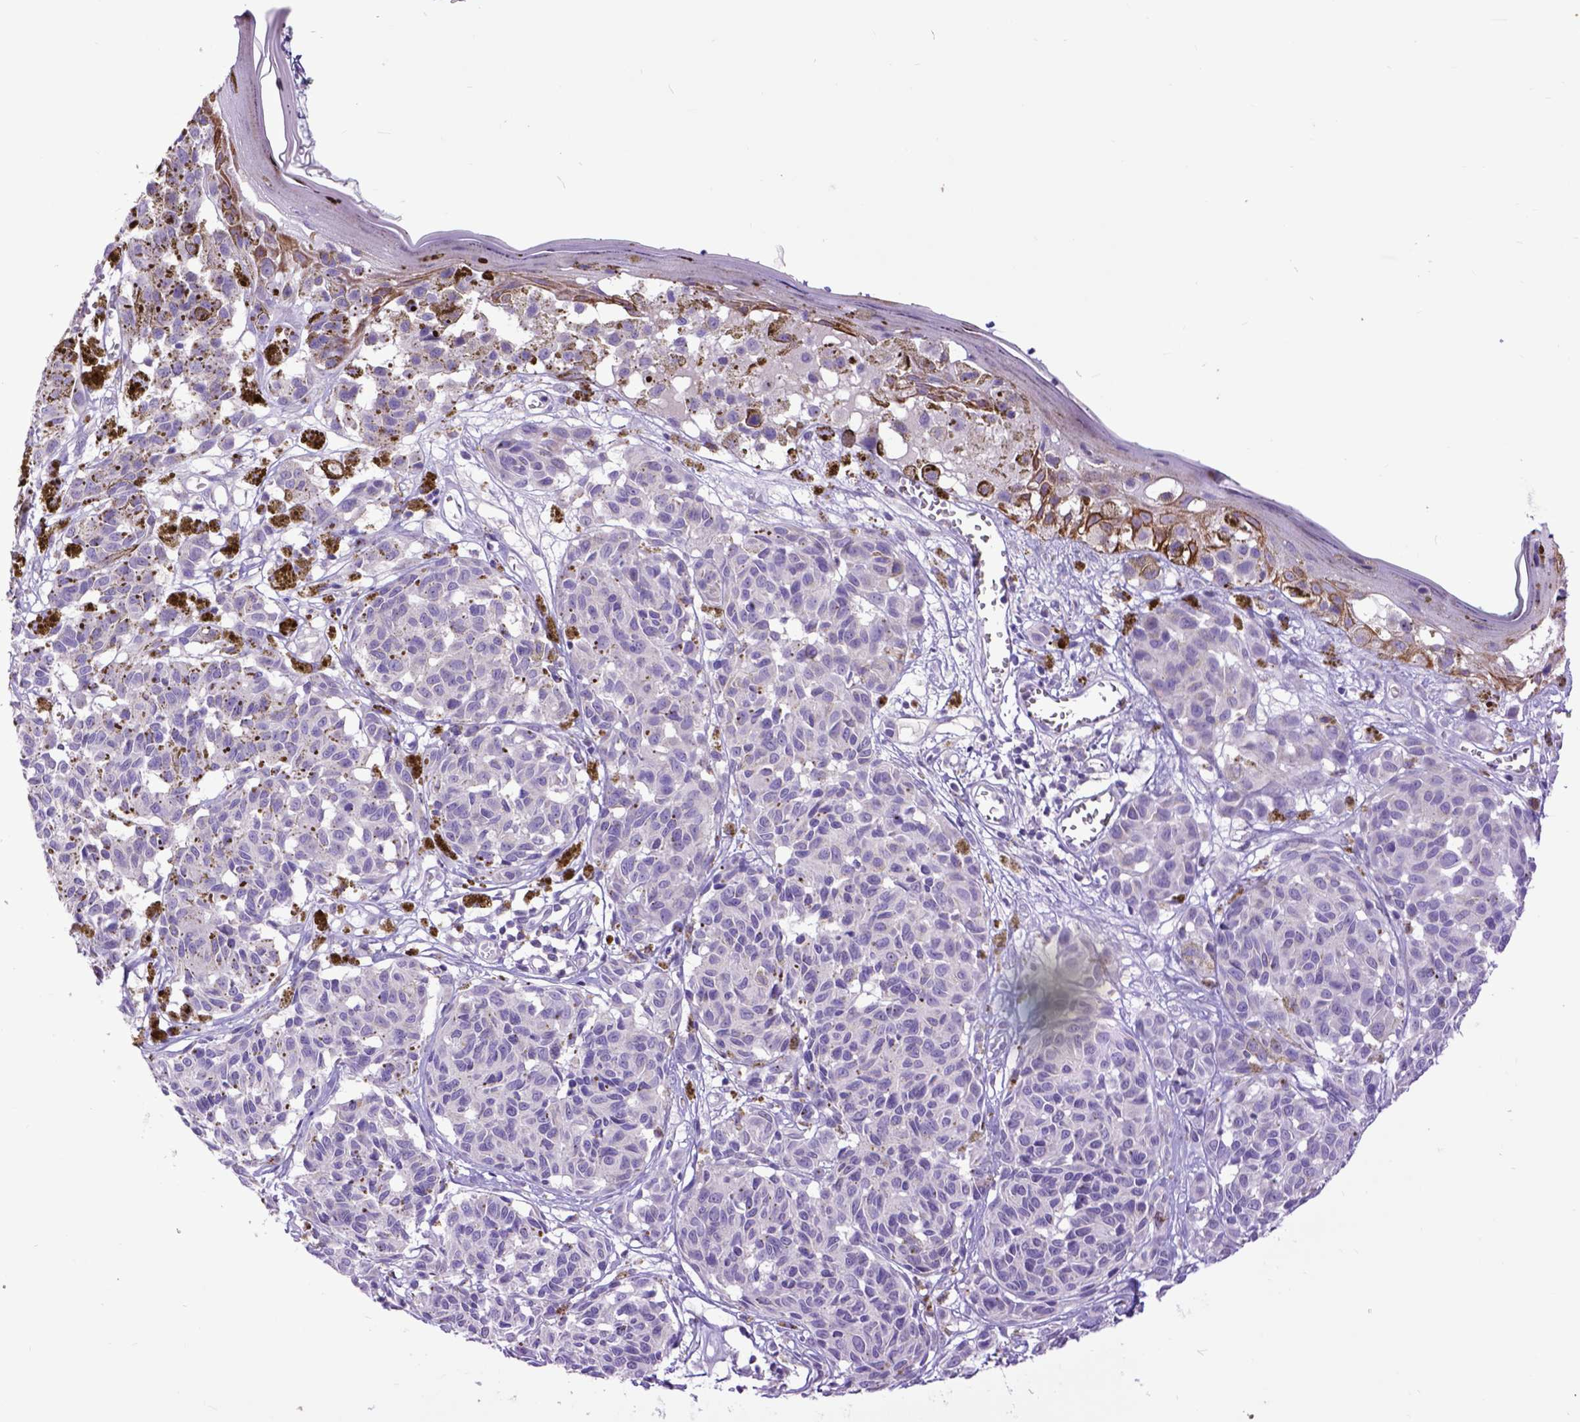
{"staining": {"intensity": "negative", "quantity": "none", "location": "none"}, "tissue": "melanoma", "cell_type": "Tumor cells", "image_type": "cancer", "snomed": [{"axis": "morphology", "description": "Malignant melanoma, NOS"}, {"axis": "topography", "description": "Skin"}], "caption": "Protein analysis of malignant melanoma reveals no significant staining in tumor cells.", "gene": "RAB25", "patient": {"sex": "female", "age": 38}}